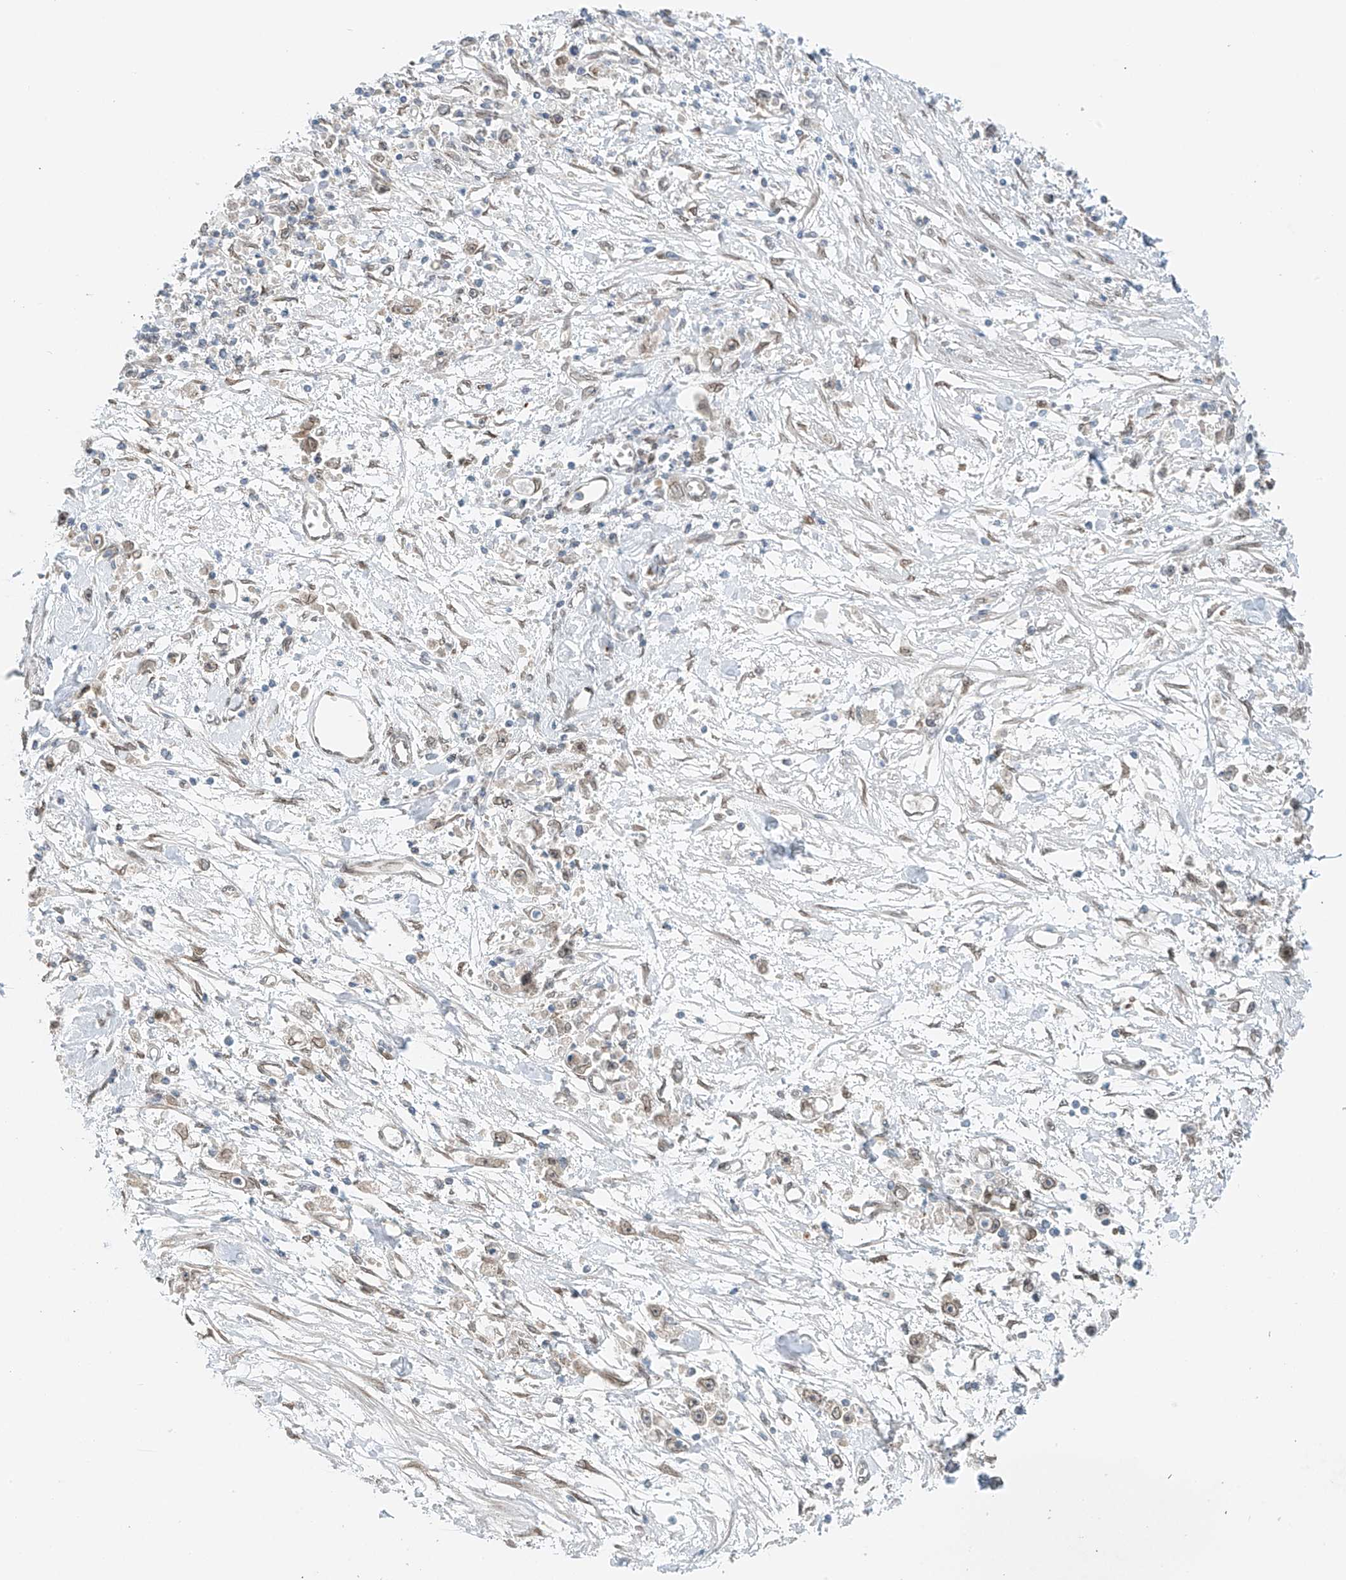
{"staining": {"intensity": "negative", "quantity": "none", "location": "none"}, "tissue": "stomach cancer", "cell_type": "Tumor cells", "image_type": "cancer", "snomed": [{"axis": "morphology", "description": "Adenocarcinoma, NOS"}, {"axis": "topography", "description": "Stomach"}], "caption": "Tumor cells show no significant expression in adenocarcinoma (stomach).", "gene": "STARD9", "patient": {"sex": "female", "age": 59}}